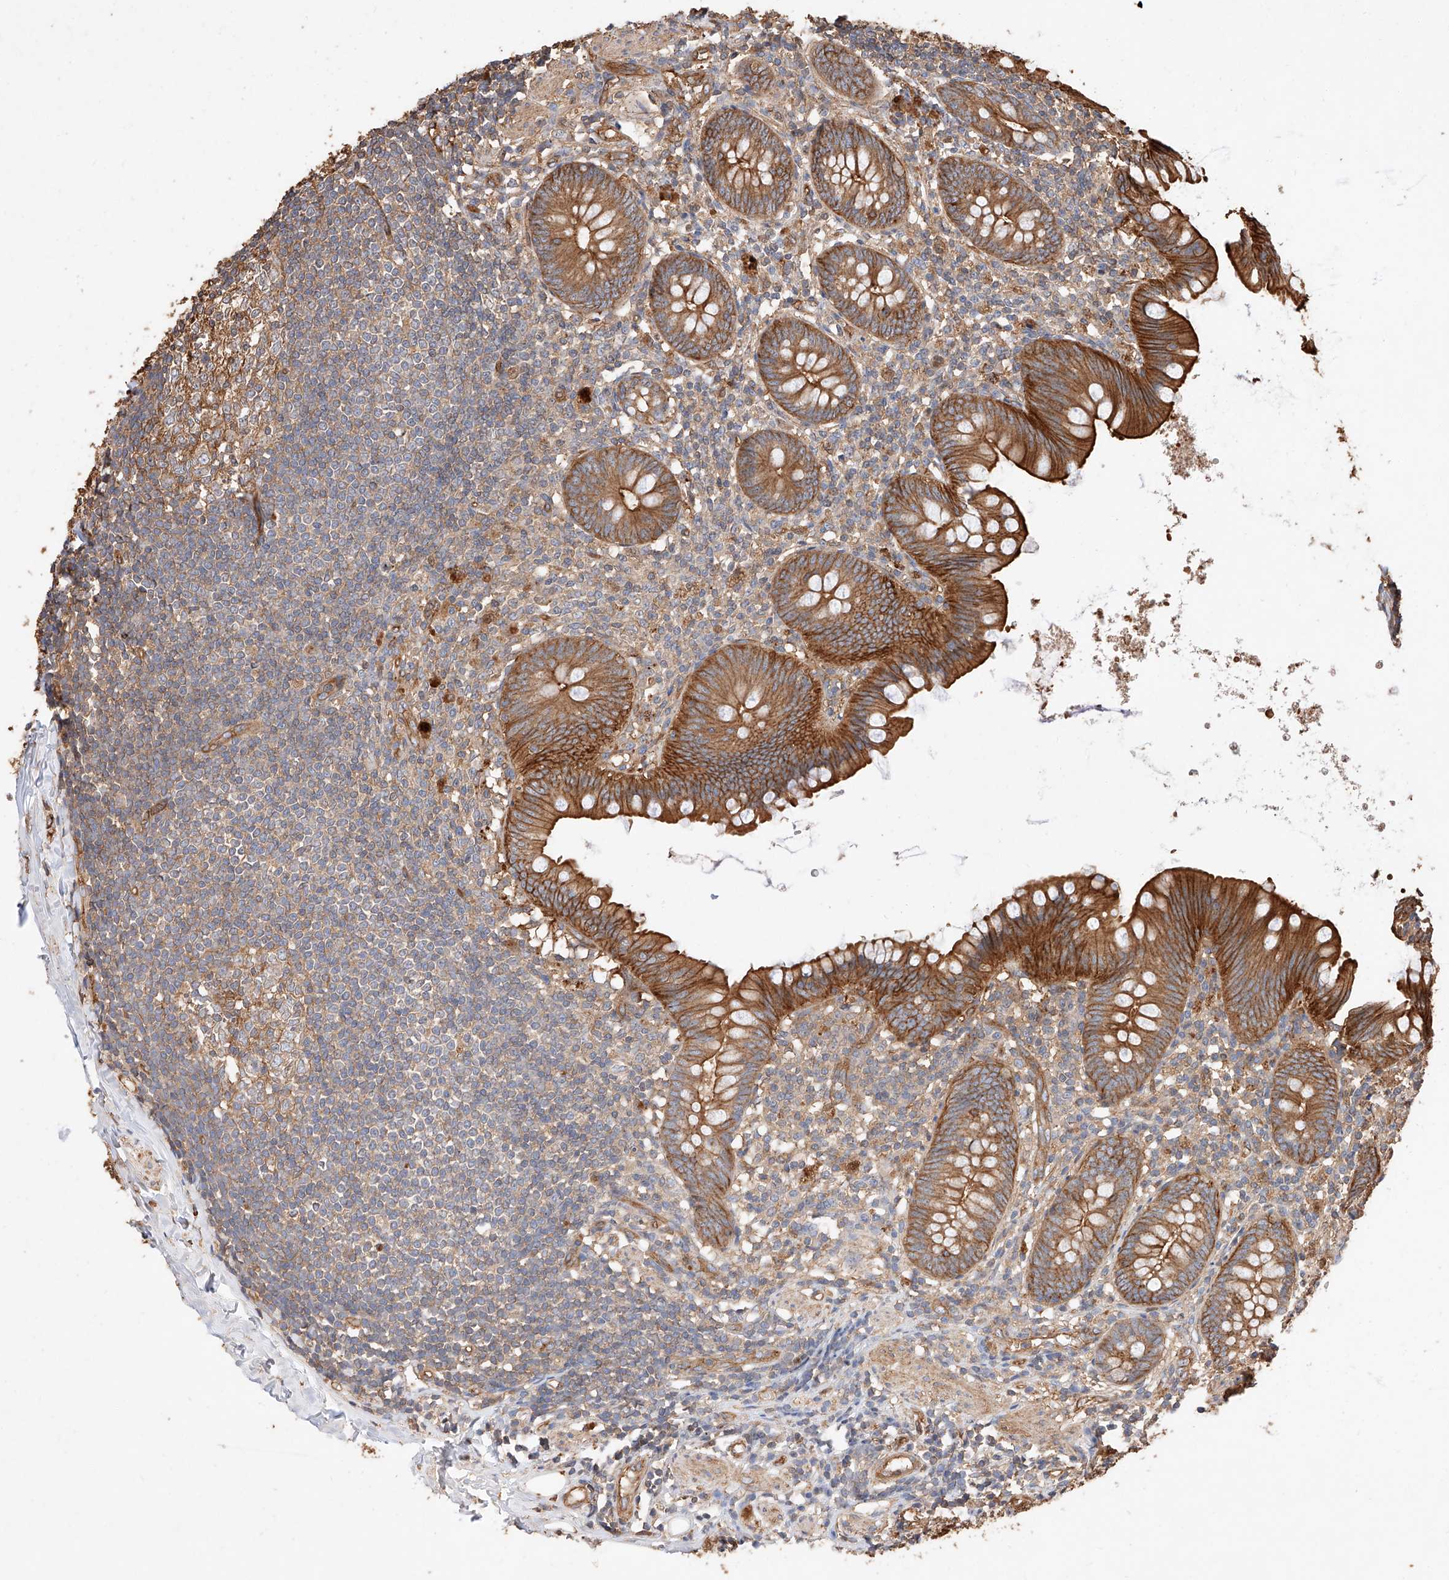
{"staining": {"intensity": "strong", "quantity": ">75%", "location": "cytoplasmic/membranous"}, "tissue": "appendix", "cell_type": "Glandular cells", "image_type": "normal", "snomed": [{"axis": "morphology", "description": "Normal tissue, NOS"}, {"axis": "topography", "description": "Appendix"}], "caption": "IHC micrograph of normal appendix stained for a protein (brown), which exhibits high levels of strong cytoplasmic/membranous staining in approximately >75% of glandular cells.", "gene": "GHDC", "patient": {"sex": "female", "age": 62}}